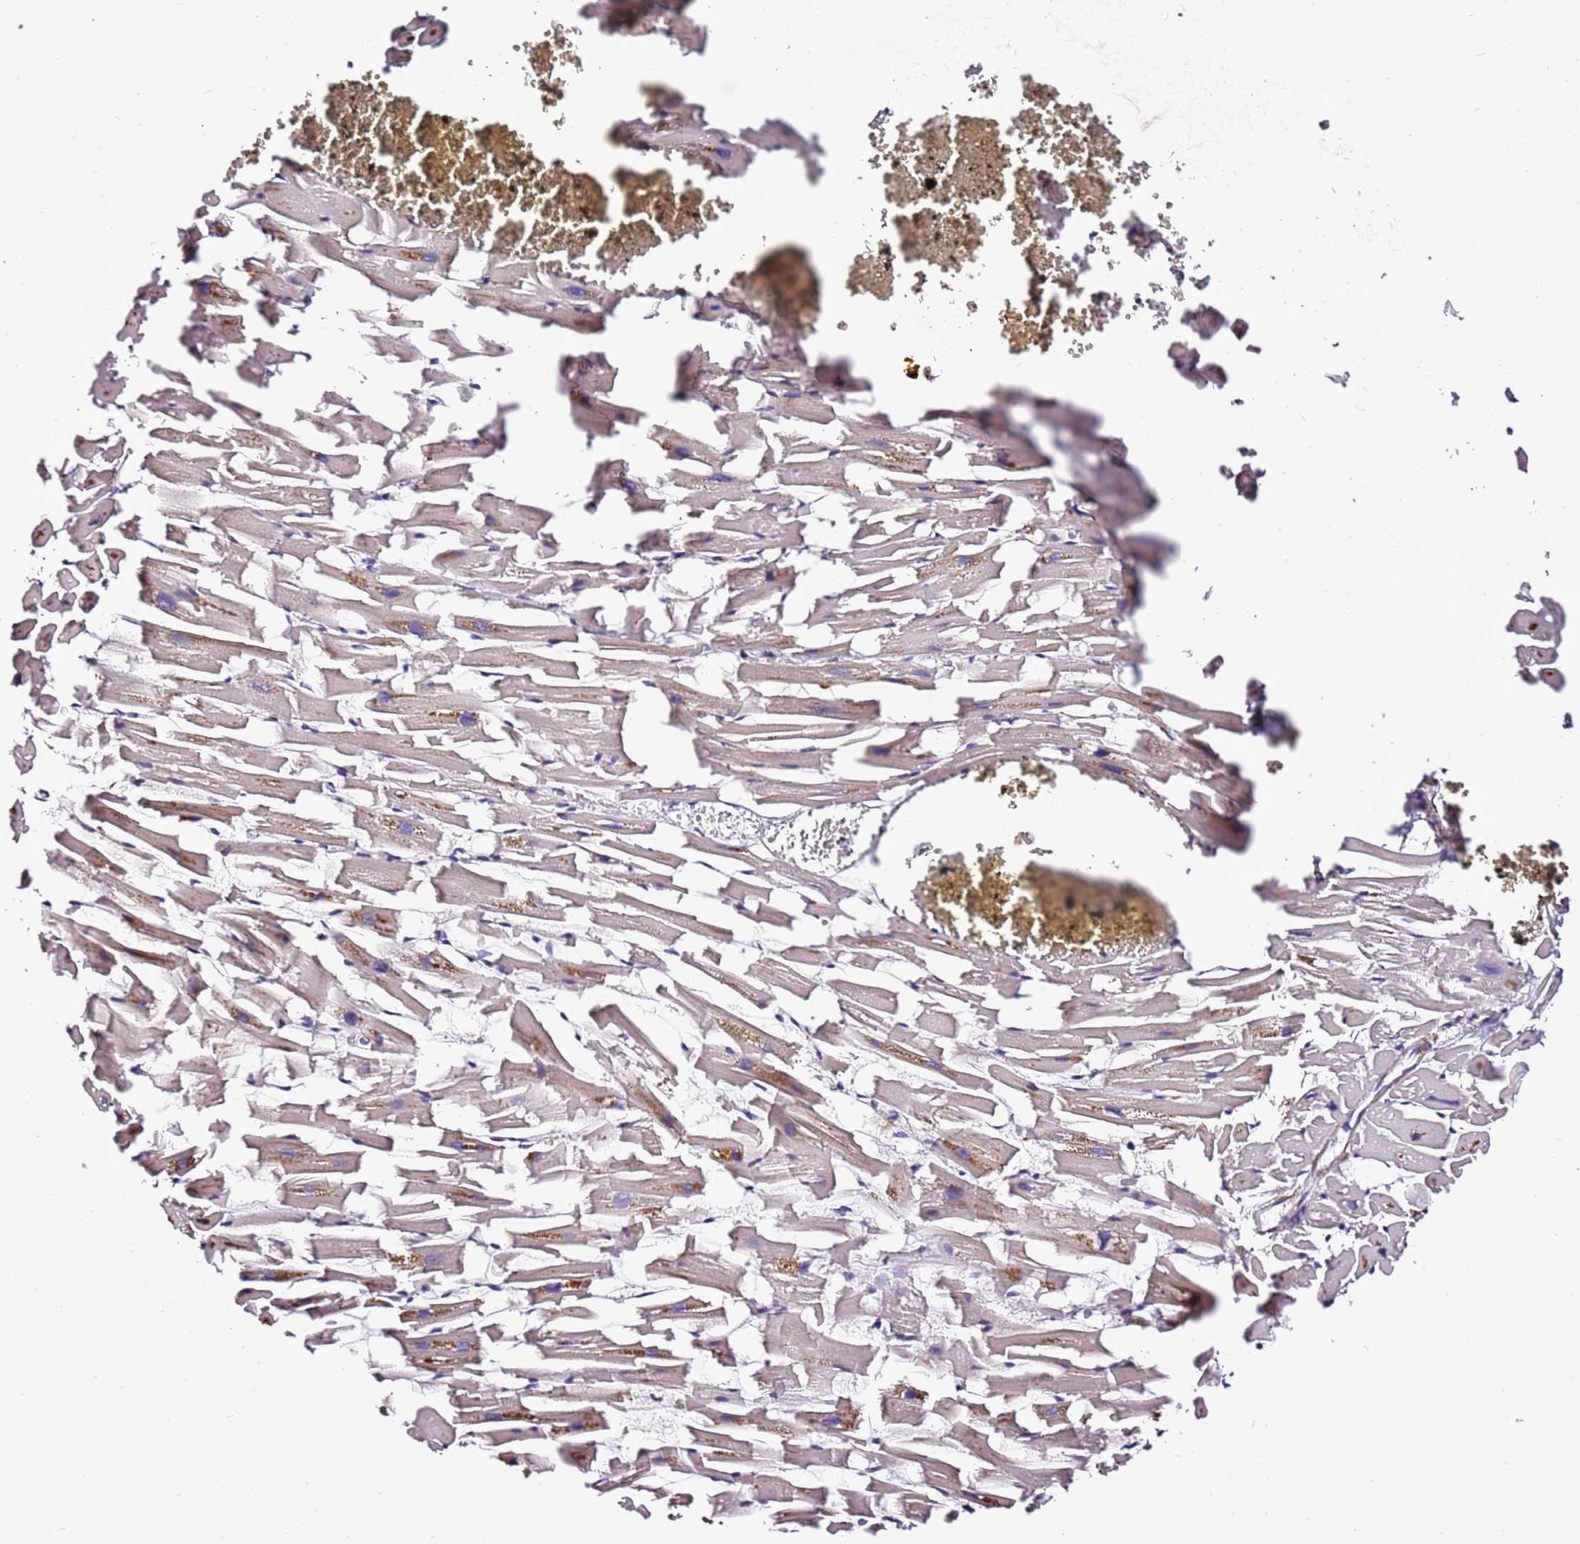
{"staining": {"intensity": "moderate", "quantity": "25%-75%", "location": "cytoplasmic/membranous"}, "tissue": "heart muscle", "cell_type": "Cardiomyocytes", "image_type": "normal", "snomed": [{"axis": "morphology", "description": "Normal tissue, NOS"}, {"axis": "topography", "description": "Heart"}], "caption": "An image of human heart muscle stained for a protein displays moderate cytoplasmic/membranous brown staining in cardiomyocytes. (Stains: DAB (3,3'-diaminobenzidine) in brown, nuclei in blue, Microscopy: brightfield microscopy at high magnification).", "gene": "SMIM4", "patient": {"sex": "female", "age": 64}}